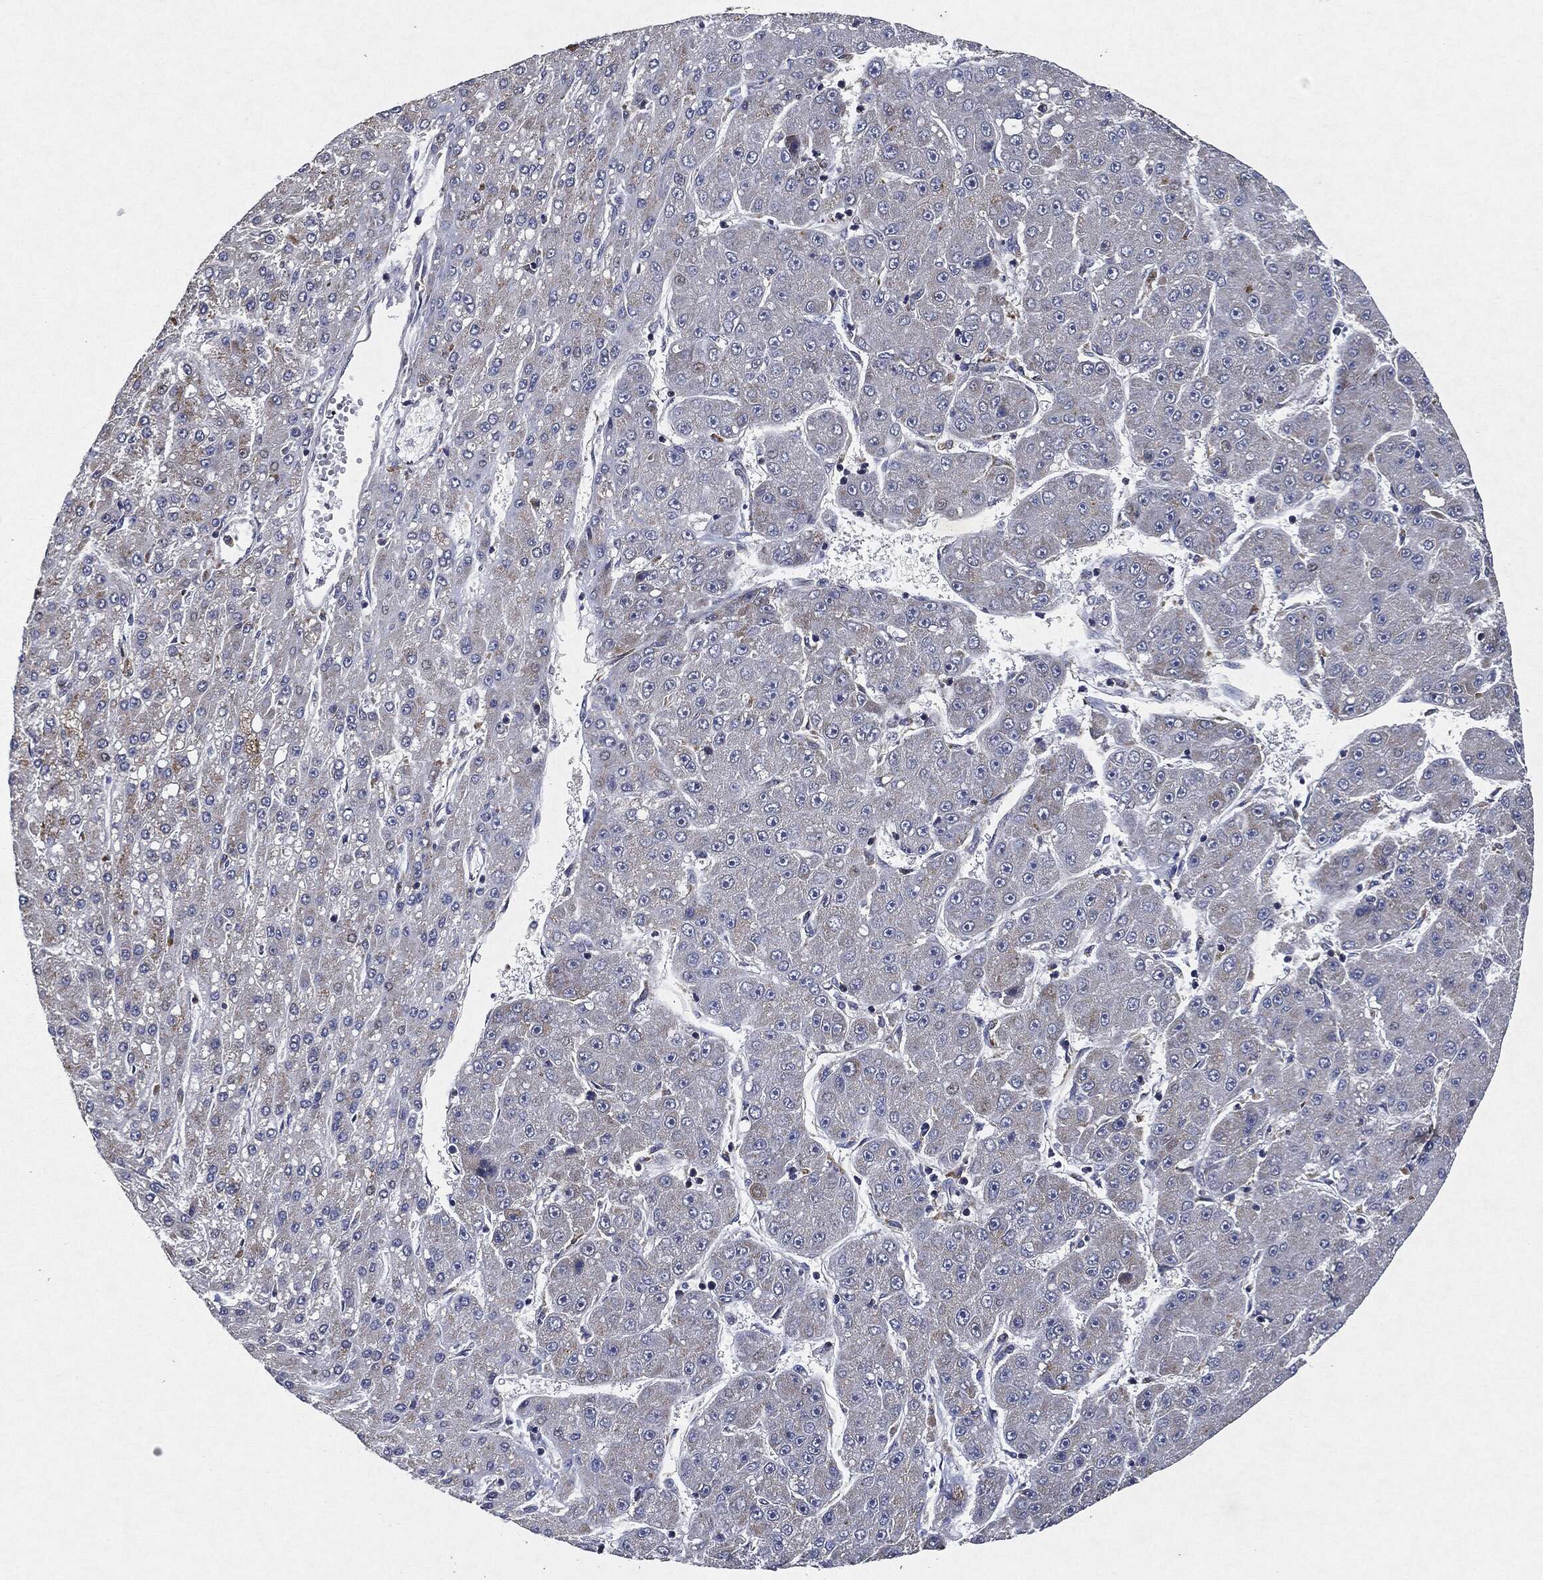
{"staining": {"intensity": "moderate", "quantity": "<25%", "location": "cytoplasmic/membranous"}, "tissue": "liver cancer", "cell_type": "Tumor cells", "image_type": "cancer", "snomed": [{"axis": "morphology", "description": "Carcinoma, Hepatocellular, NOS"}, {"axis": "topography", "description": "Liver"}], "caption": "Approximately <25% of tumor cells in hepatocellular carcinoma (liver) reveal moderate cytoplasmic/membranous protein staining as visualized by brown immunohistochemical staining.", "gene": "SLC31A2", "patient": {"sex": "male", "age": 67}}